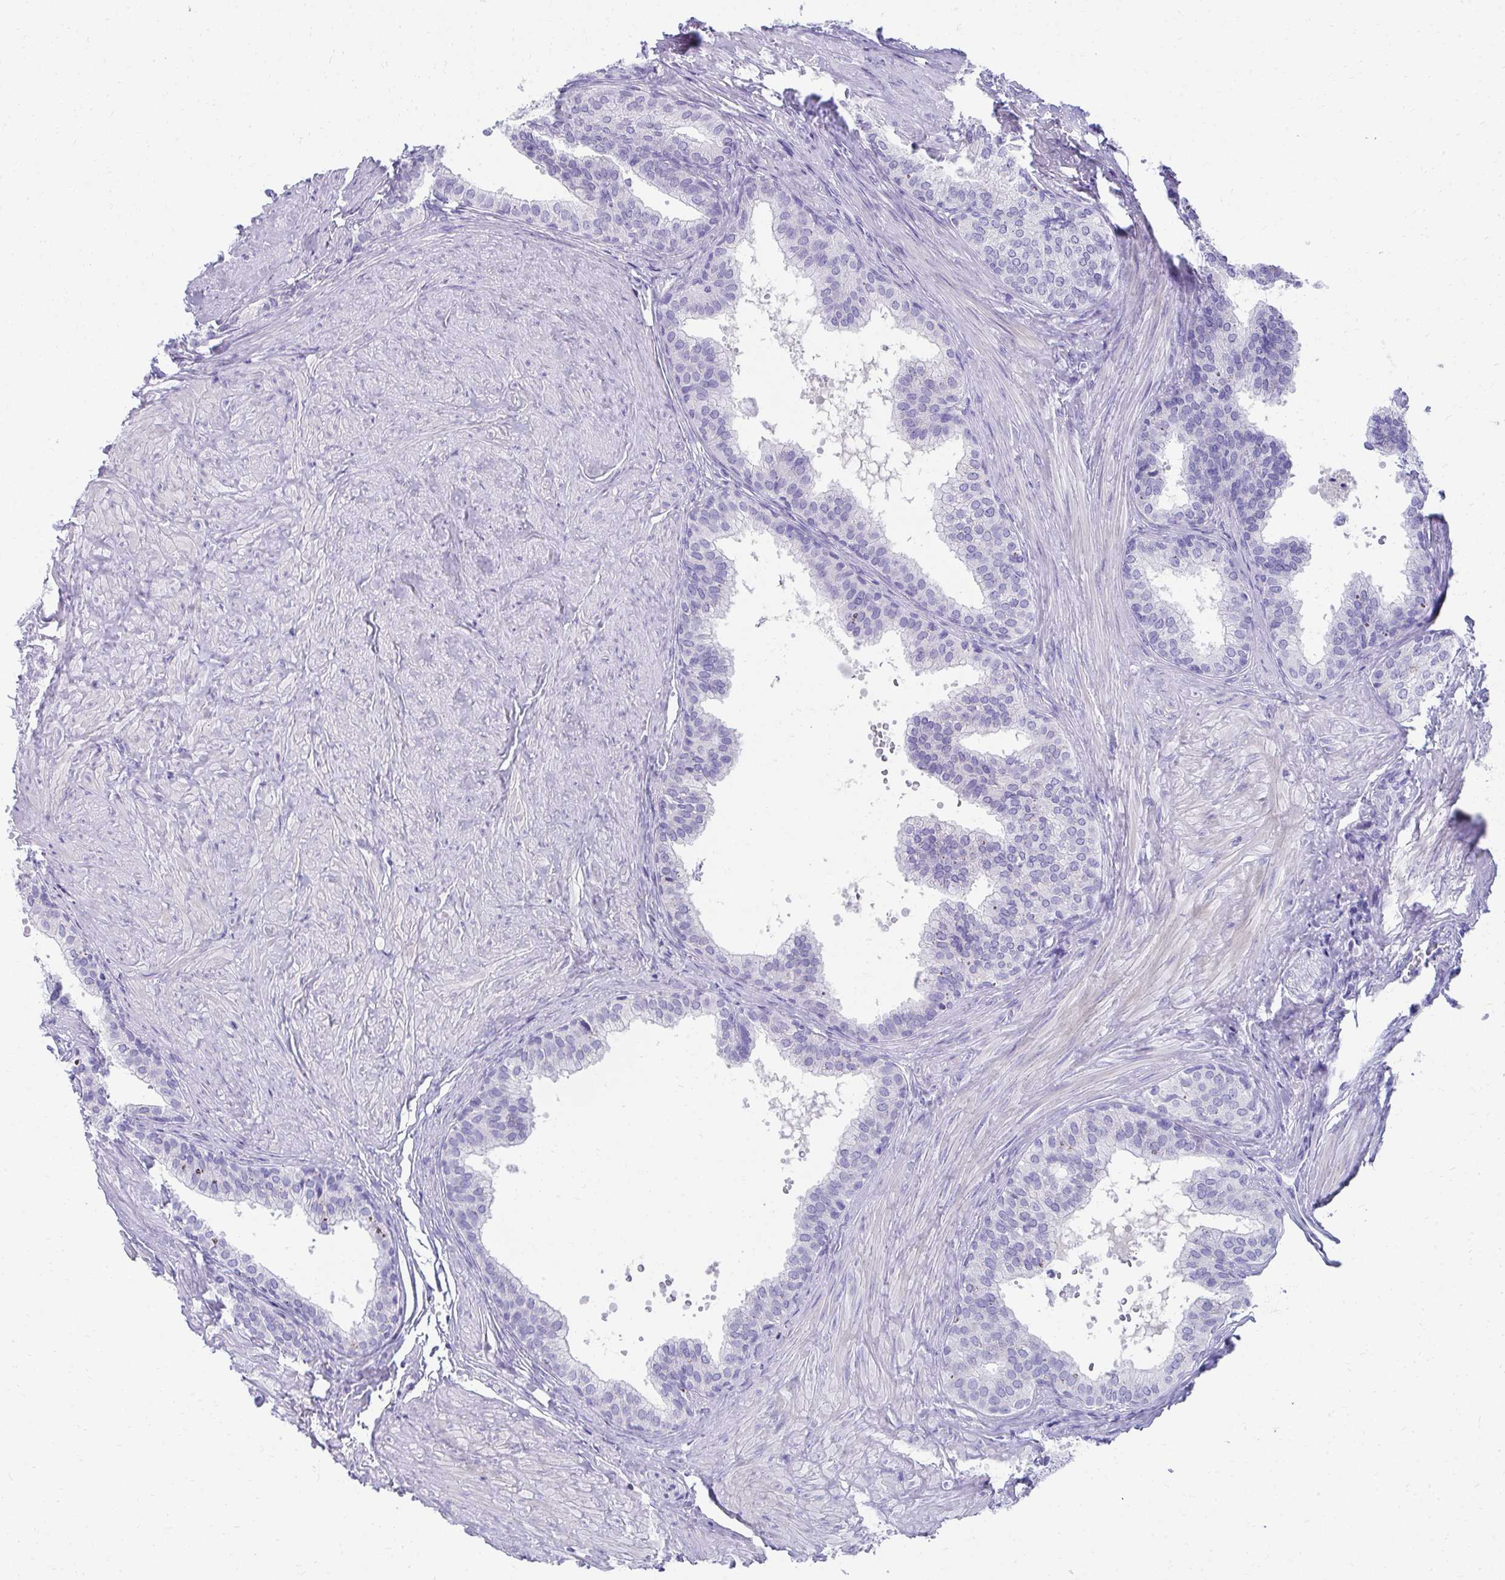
{"staining": {"intensity": "negative", "quantity": "none", "location": "none"}, "tissue": "prostate", "cell_type": "Glandular cells", "image_type": "normal", "snomed": [{"axis": "morphology", "description": "Normal tissue, NOS"}, {"axis": "topography", "description": "Prostate"}, {"axis": "topography", "description": "Peripheral nerve tissue"}], "caption": "Photomicrograph shows no protein positivity in glandular cells of benign prostate. Brightfield microscopy of IHC stained with DAB (brown) and hematoxylin (blue), captured at high magnification.", "gene": "SEC14L3", "patient": {"sex": "male", "age": 55}}